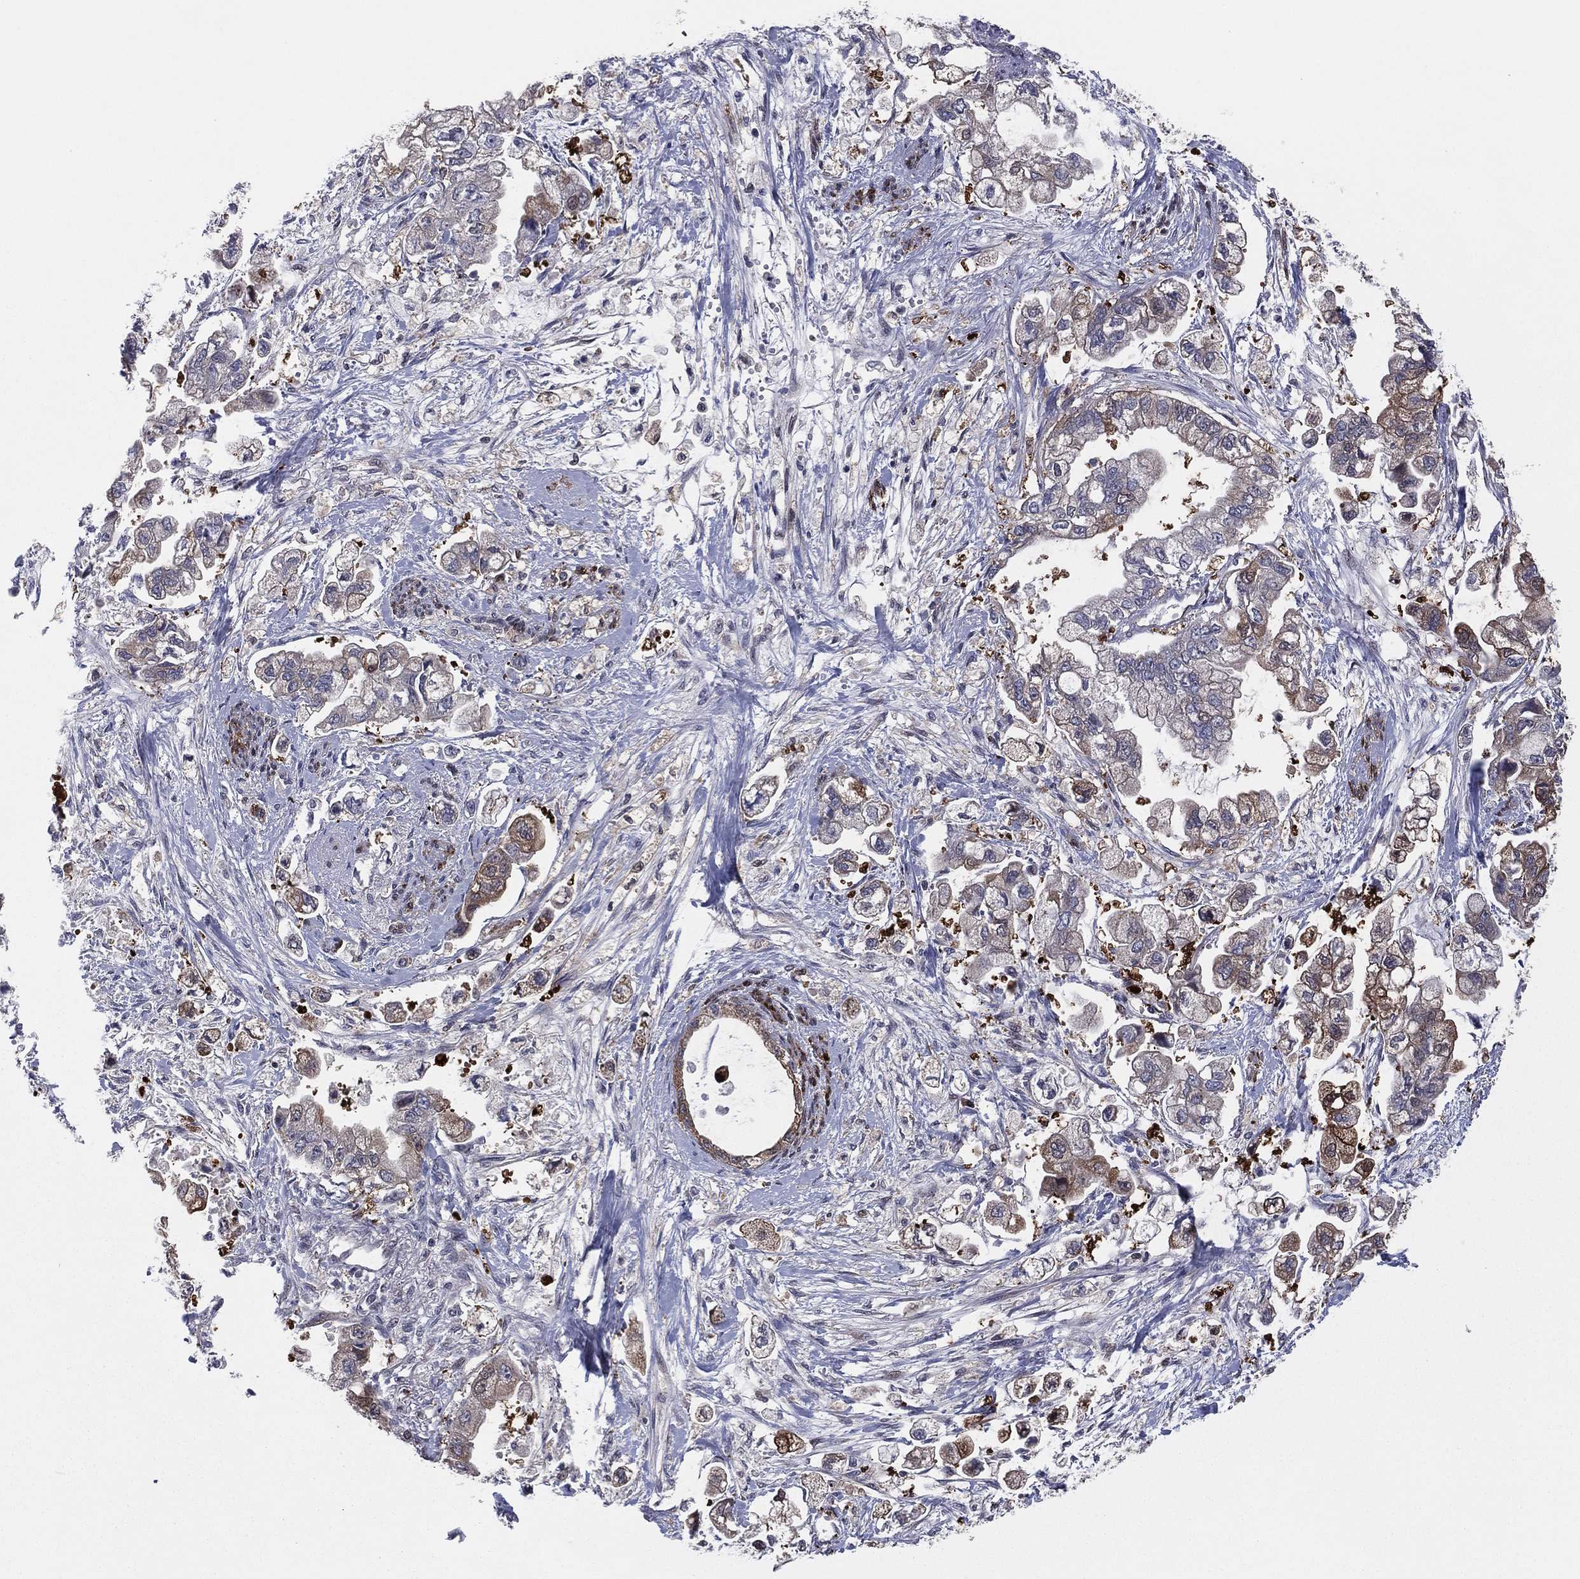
{"staining": {"intensity": "moderate", "quantity": "25%-75%", "location": "cytoplasmic/membranous"}, "tissue": "stomach cancer", "cell_type": "Tumor cells", "image_type": "cancer", "snomed": [{"axis": "morphology", "description": "Normal tissue, NOS"}, {"axis": "morphology", "description": "Adenocarcinoma, NOS"}, {"axis": "topography", "description": "Stomach"}], "caption": "Immunohistochemistry (IHC) (DAB) staining of adenocarcinoma (stomach) exhibits moderate cytoplasmic/membranous protein staining in approximately 25%-75% of tumor cells.", "gene": "SNCG", "patient": {"sex": "male", "age": 62}}